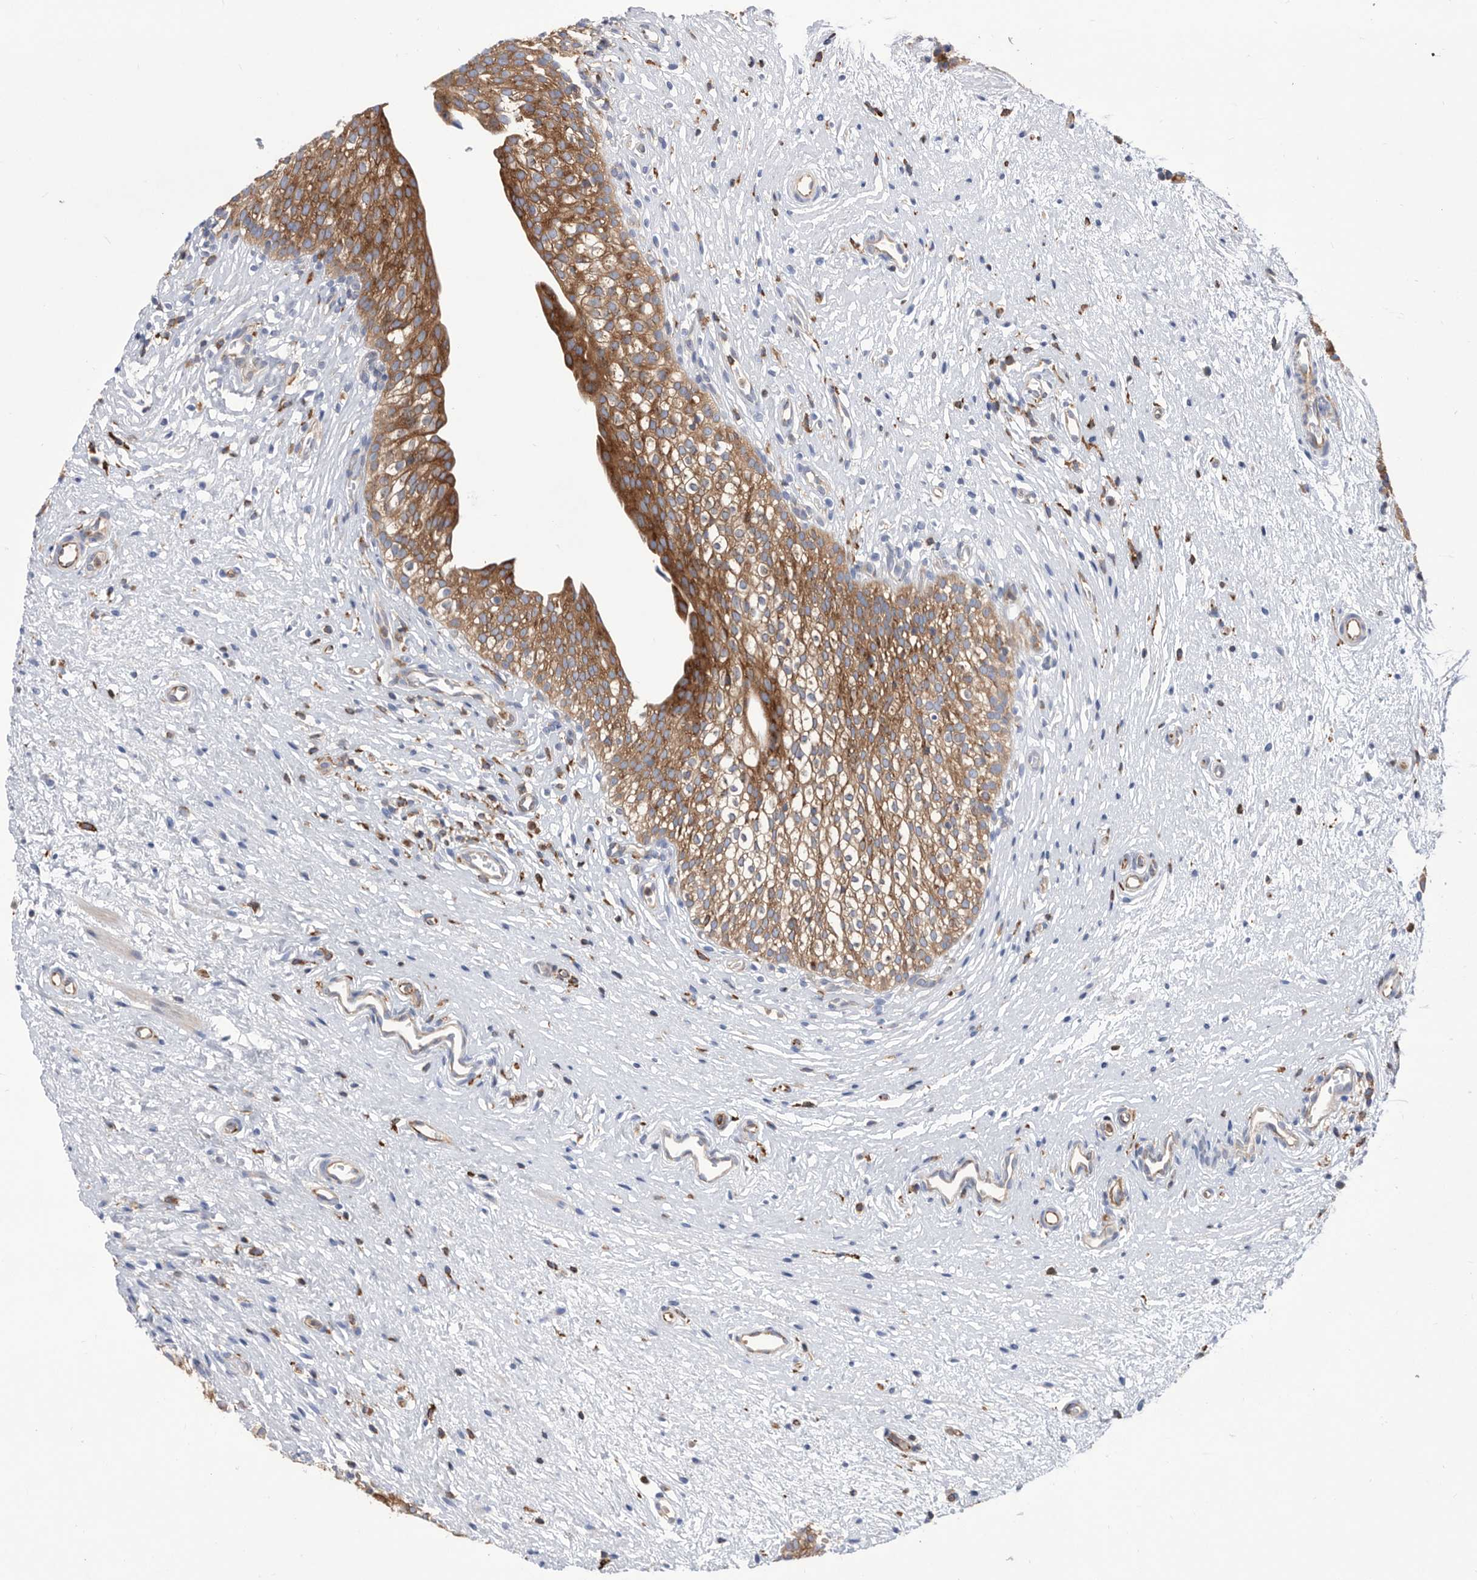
{"staining": {"intensity": "moderate", "quantity": ">75%", "location": "cytoplasmic/membranous"}, "tissue": "urinary bladder", "cell_type": "Urothelial cells", "image_type": "normal", "snomed": [{"axis": "morphology", "description": "Normal tissue, NOS"}, {"axis": "topography", "description": "Urinary bladder"}], "caption": "A histopathology image showing moderate cytoplasmic/membranous staining in about >75% of urothelial cells in unremarkable urinary bladder, as visualized by brown immunohistochemical staining.", "gene": "SMG7", "patient": {"sex": "male", "age": 1}}